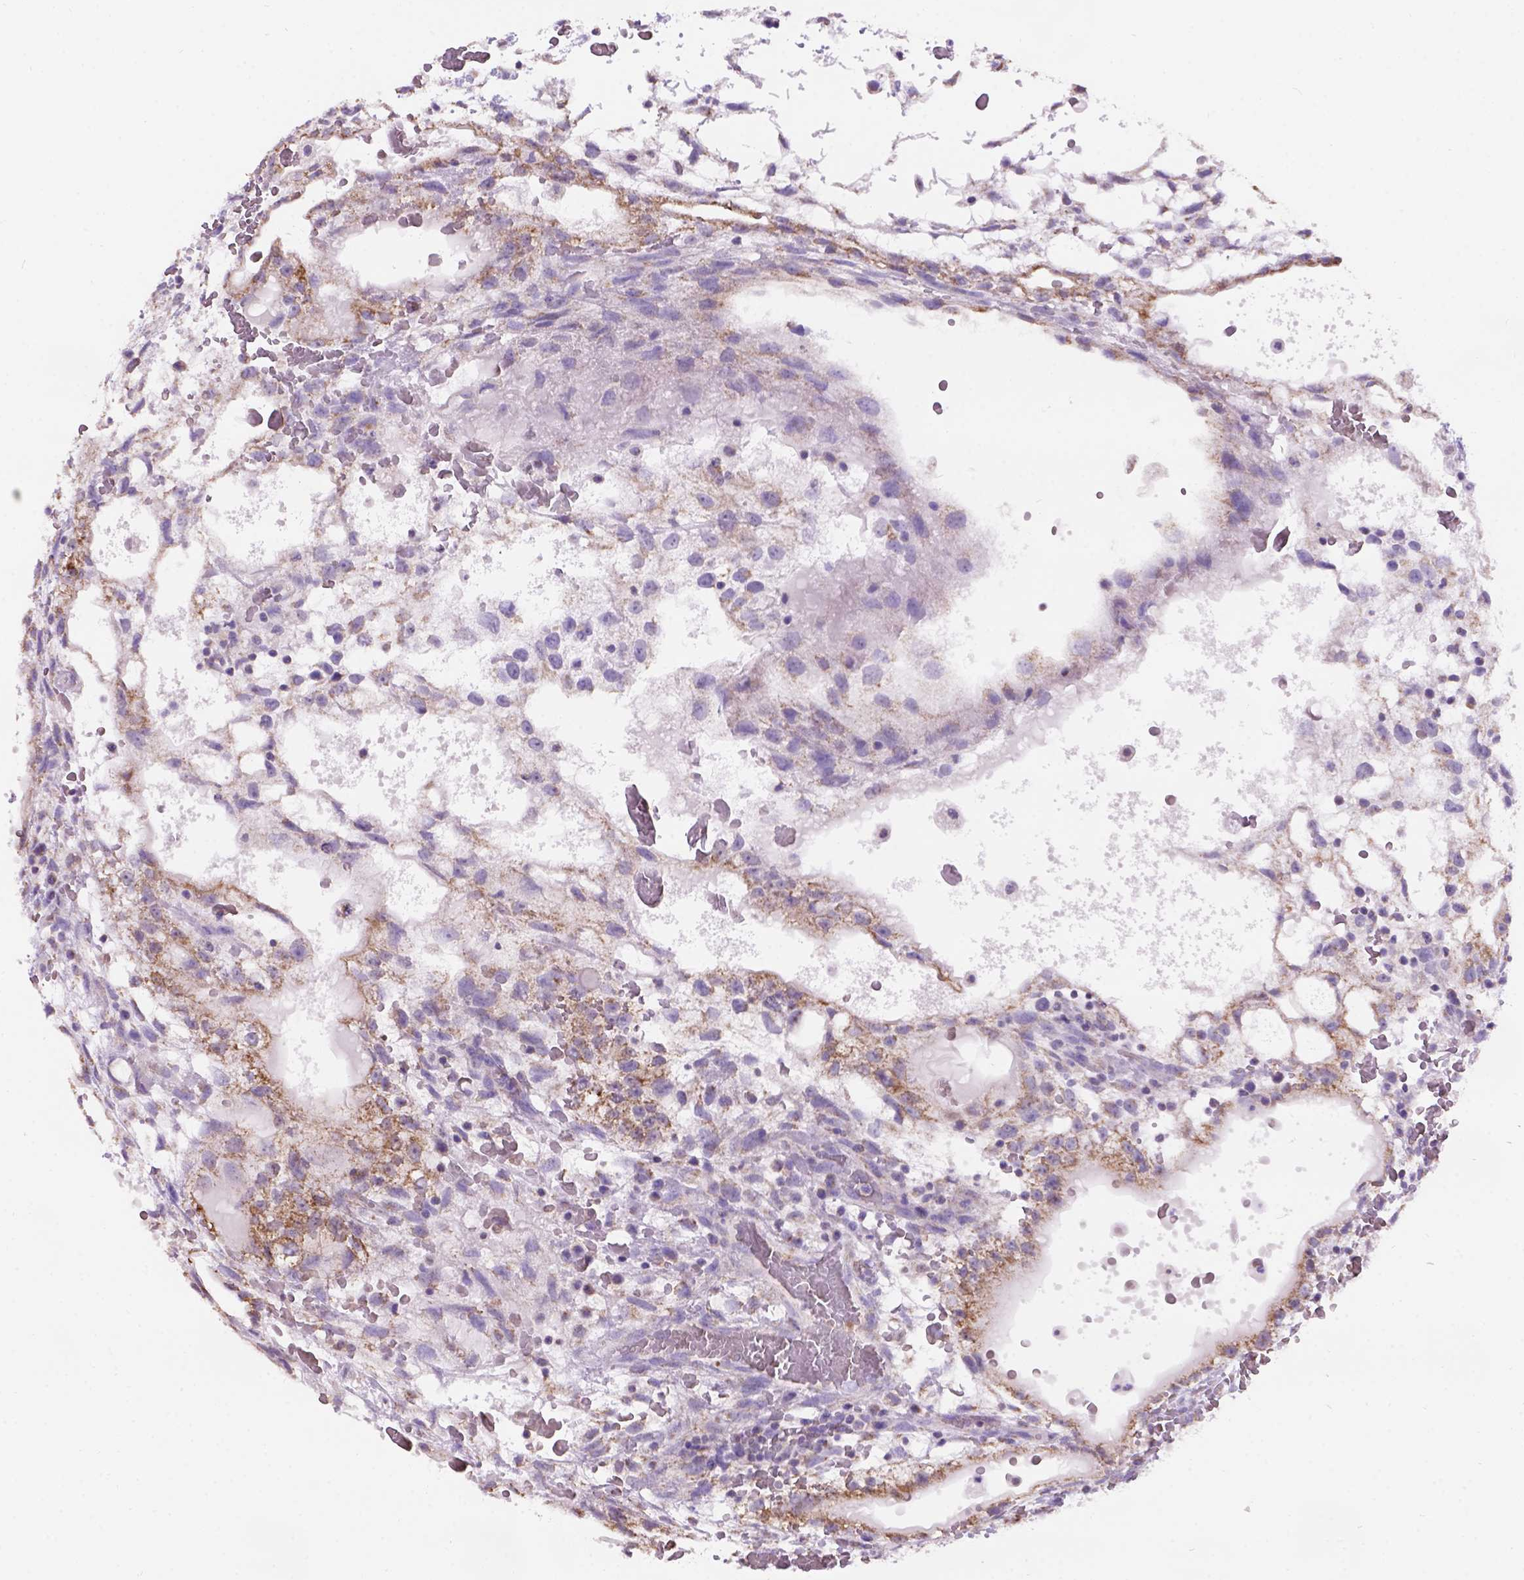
{"staining": {"intensity": "moderate", "quantity": ">75%", "location": "cytoplasmic/membranous"}, "tissue": "testis cancer", "cell_type": "Tumor cells", "image_type": "cancer", "snomed": [{"axis": "morphology", "description": "Normal tissue, NOS"}, {"axis": "morphology", "description": "Carcinoma, Embryonal, NOS"}, {"axis": "topography", "description": "Testis"}], "caption": "Protein expression analysis of human testis cancer (embryonal carcinoma) reveals moderate cytoplasmic/membranous expression in approximately >75% of tumor cells.", "gene": "L2HGDH", "patient": {"sex": "male", "age": 32}}